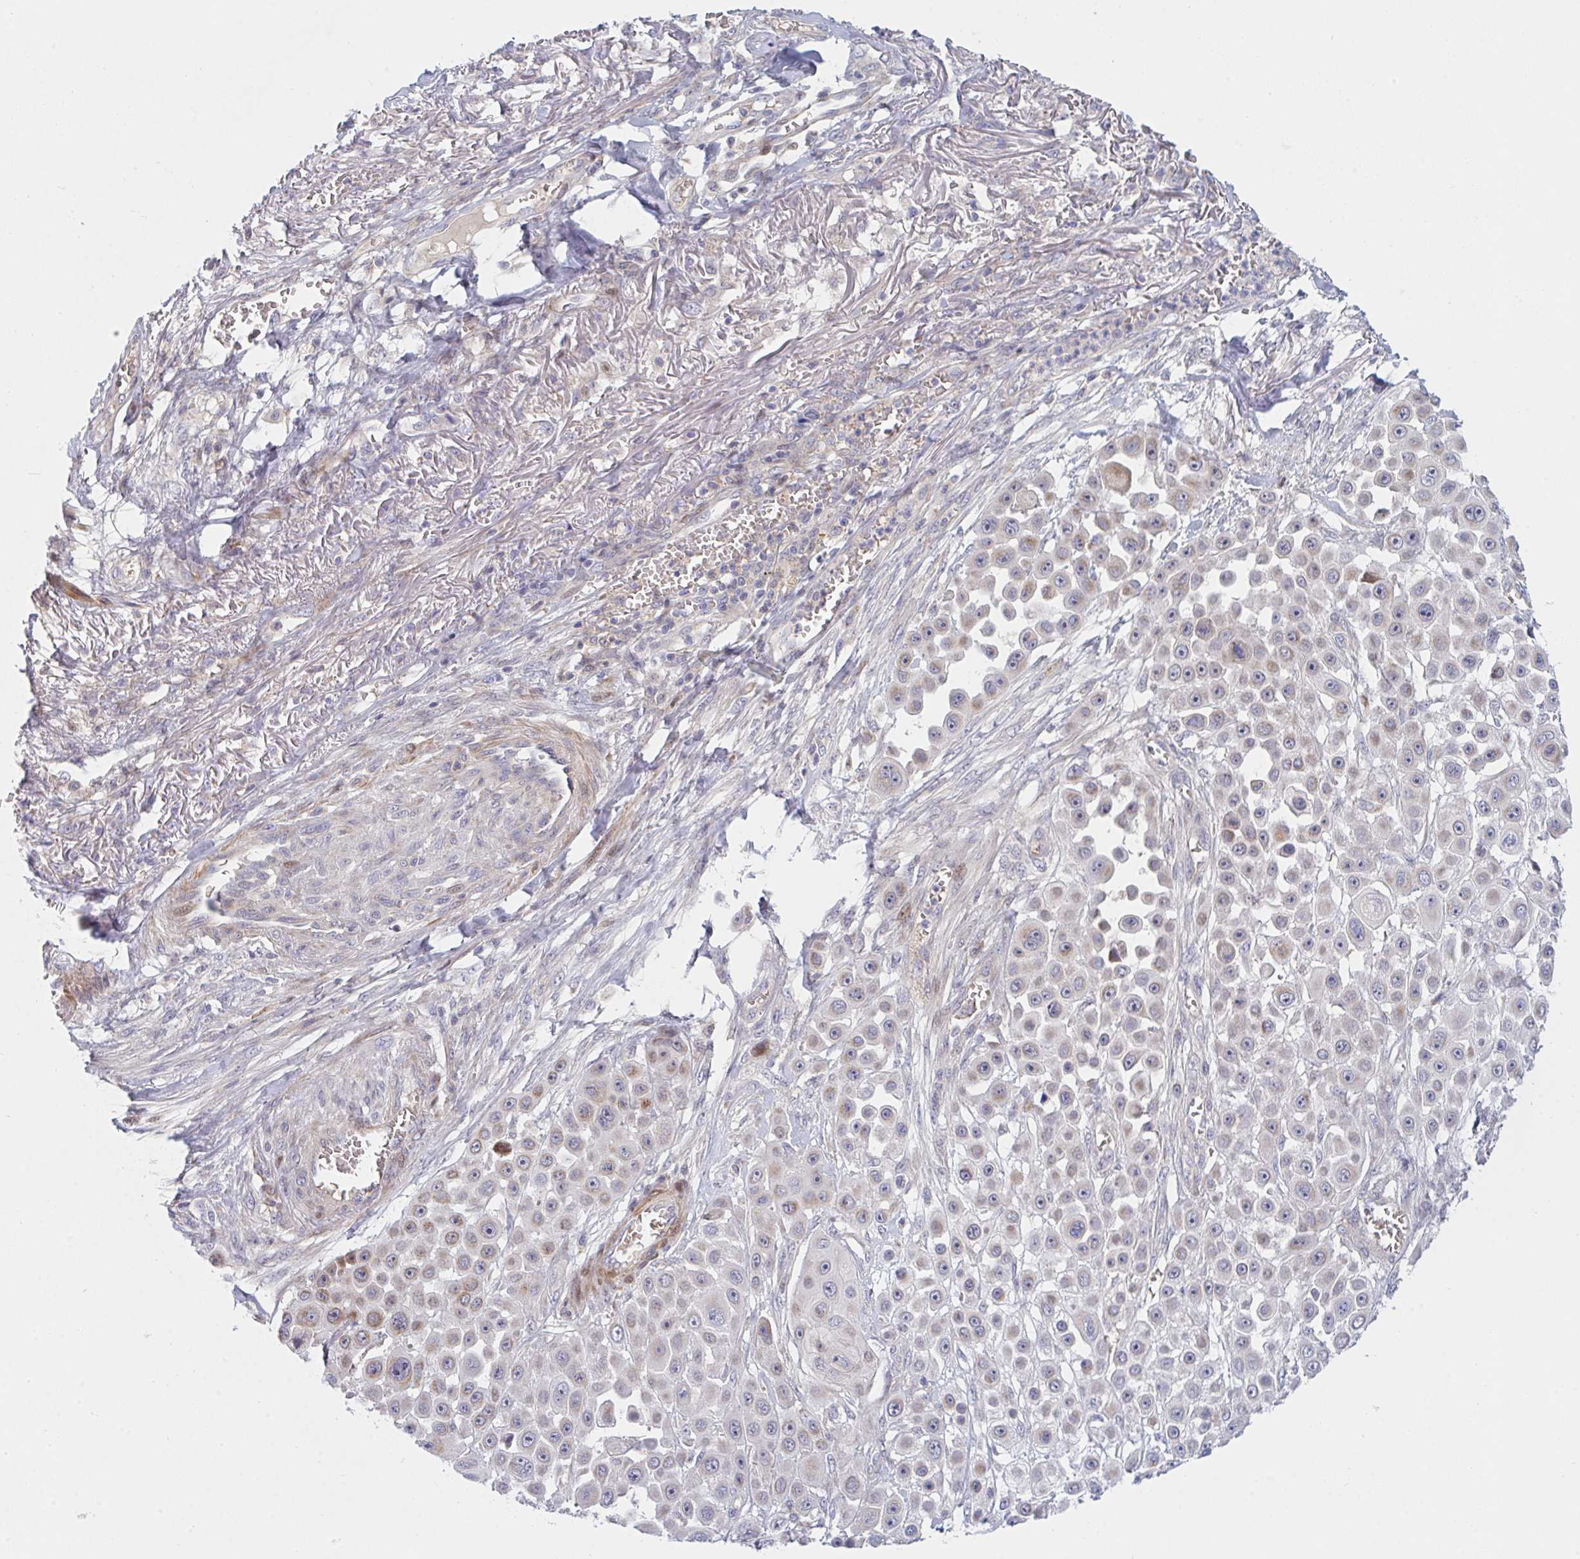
{"staining": {"intensity": "moderate", "quantity": "<25%", "location": "cytoplasmic/membranous"}, "tissue": "skin cancer", "cell_type": "Tumor cells", "image_type": "cancer", "snomed": [{"axis": "morphology", "description": "Squamous cell carcinoma, NOS"}, {"axis": "topography", "description": "Skin"}], "caption": "Immunohistochemistry (IHC) micrograph of skin cancer stained for a protein (brown), which exhibits low levels of moderate cytoplasmic/membranous positivity in approximately <25% of tumor cells.", "gene": "TNFSF4", "patient": {"sex": "male", "age": 67}}